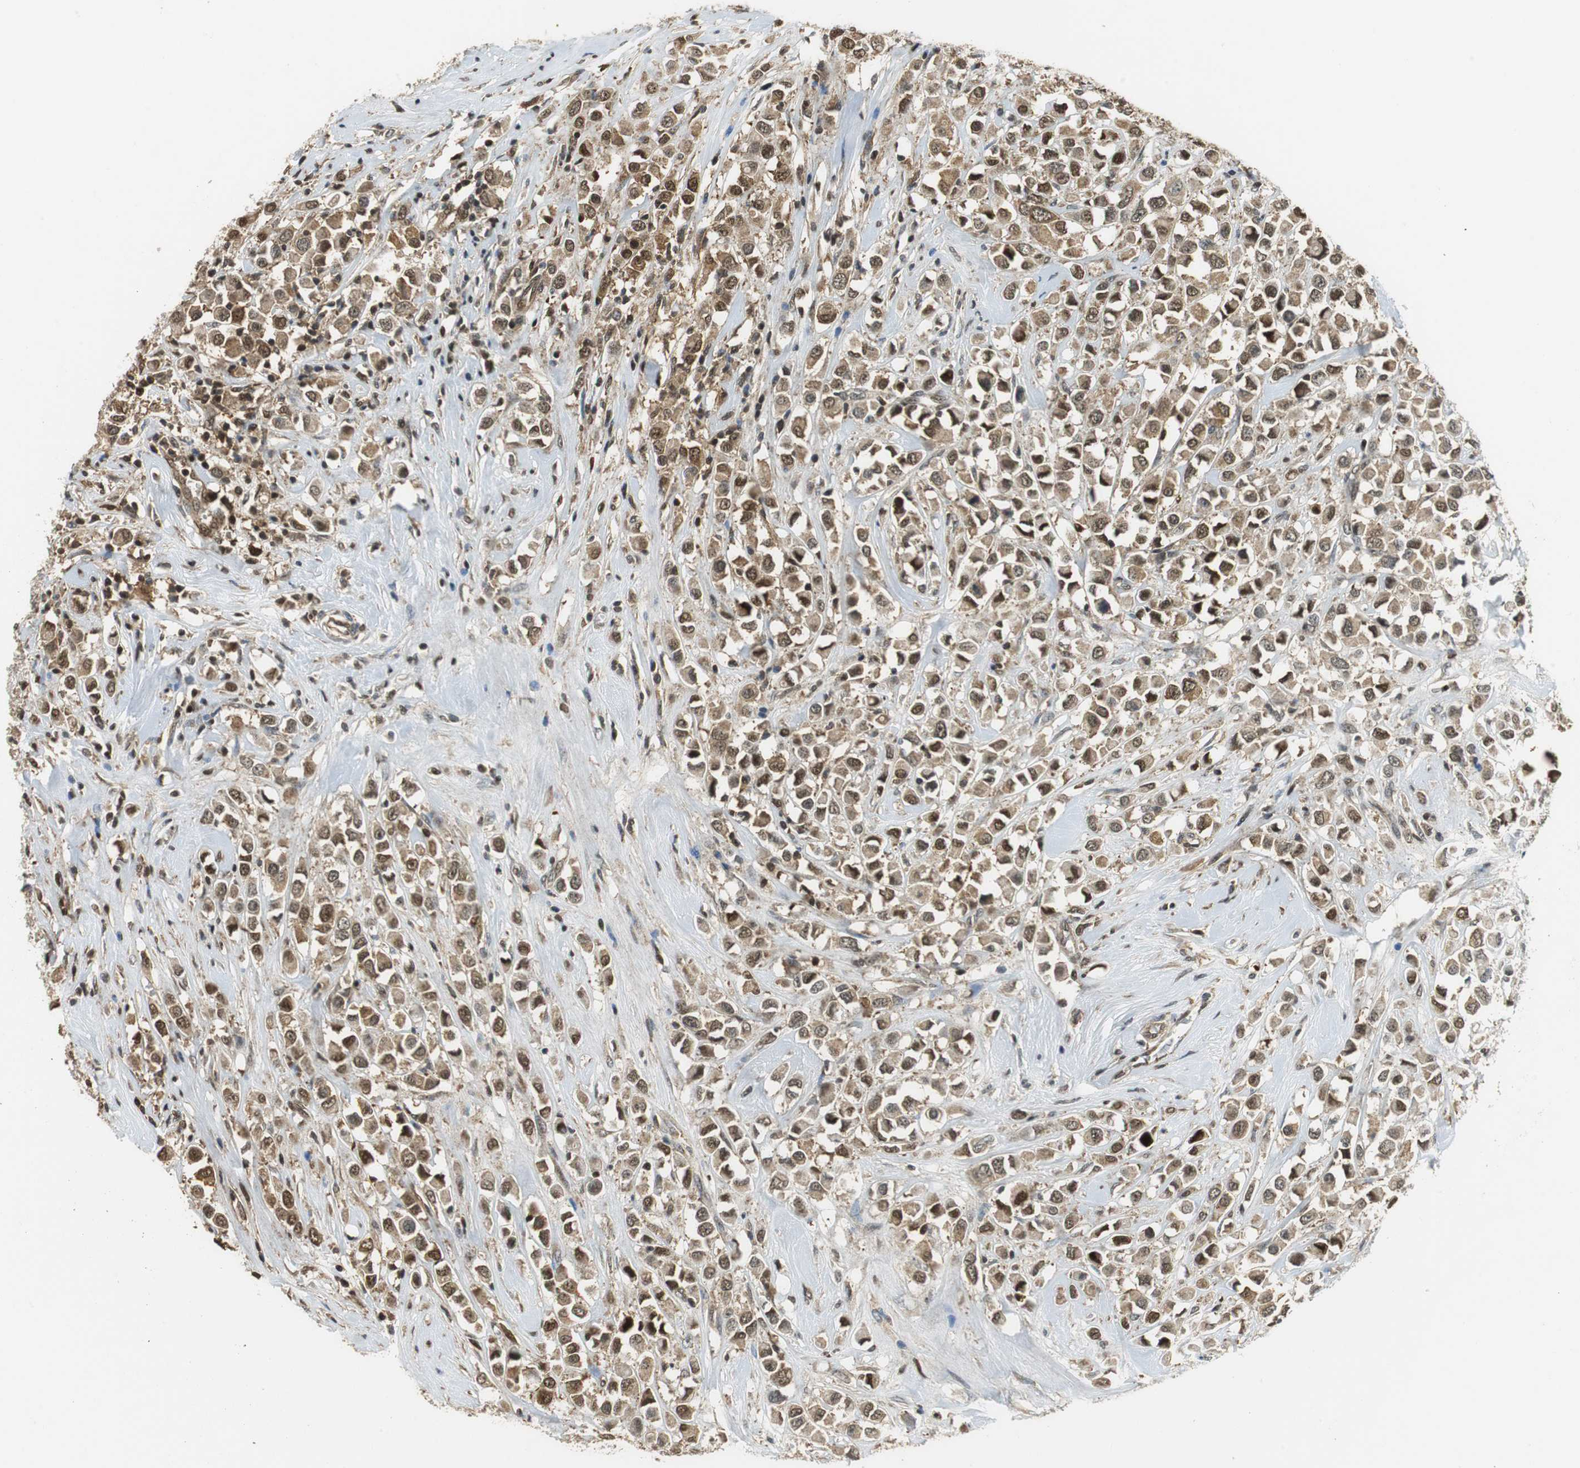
{"staining": {"intensity": "moderate", "quantity": ">75%", "location": "cytoplasmic/membranous"}, "tissue": "breast cancer", "cell_type": "Tumor cells", "image_type": "cancer", "snomed": [{"axis": "morphology", "description": "Duct carcinoma"}, {"axis": "topography", "description": "Breast"}], "caption": "Protein staining of breast cancer (infiltrating ductal carcinoma) tissue shows moderate cytoplasmic/membranous positivity in about >75% of tumor cells.", "gene": "GSDMD", "patient": {"sex": "female", "age": 61}}